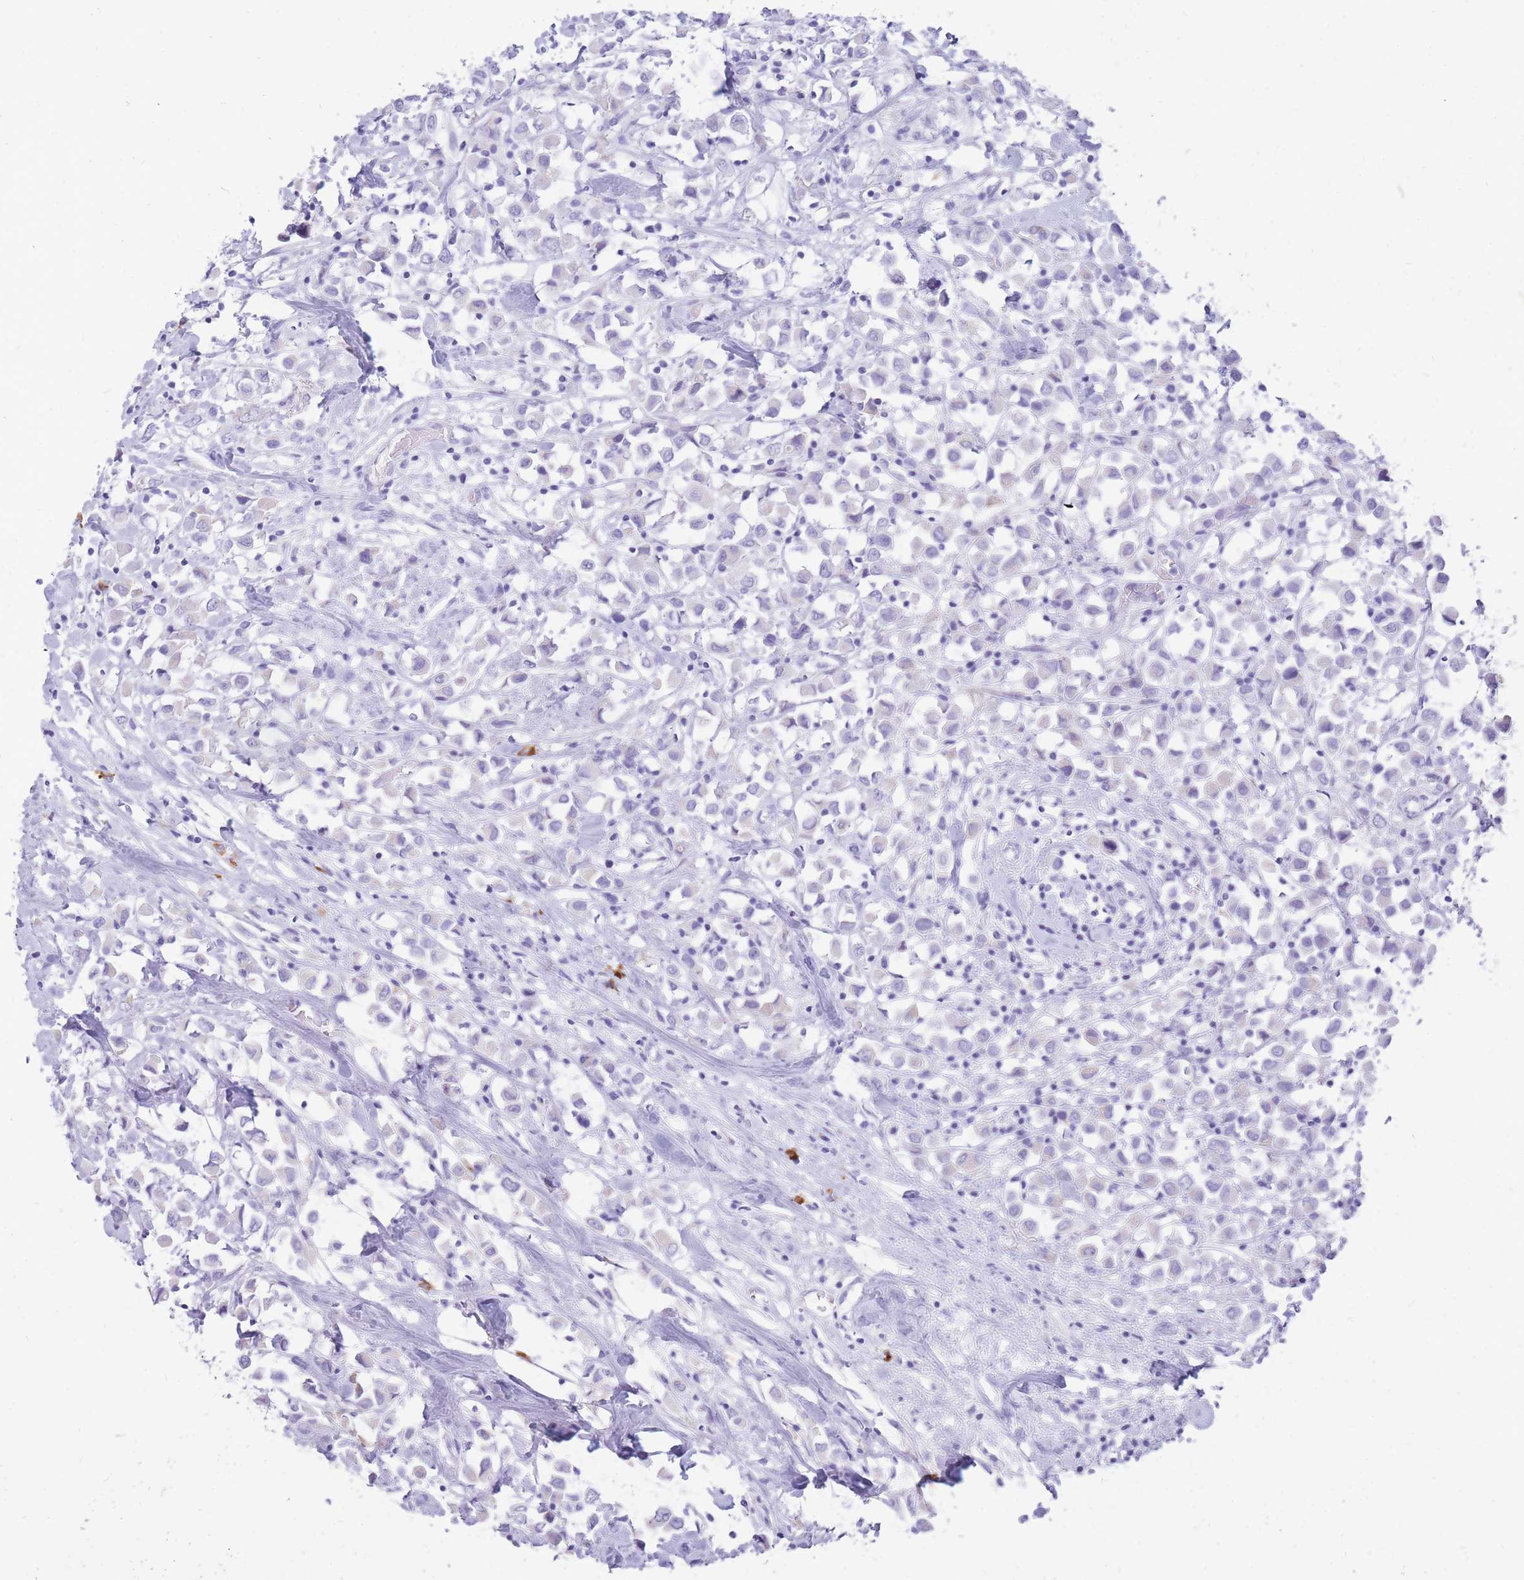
{"staining": {"intensity": "negative", "quantity": "none", "location": "none"}, "tissue": "breast cancer", "cell_type": "Tumor cells", "image_type": "cancer", "snomed": [{"axis": "morphology", "description": "Duct carcinoma"}, {"axis": "topography", "description": "Breast"}], "caption": "Breast invasive ductal carcinoma was stained to show a protein in brown. There is no significant positivity in tumor cells.", "gene": "ZFP37", "patient": {"sex": "female", "age": 61}}